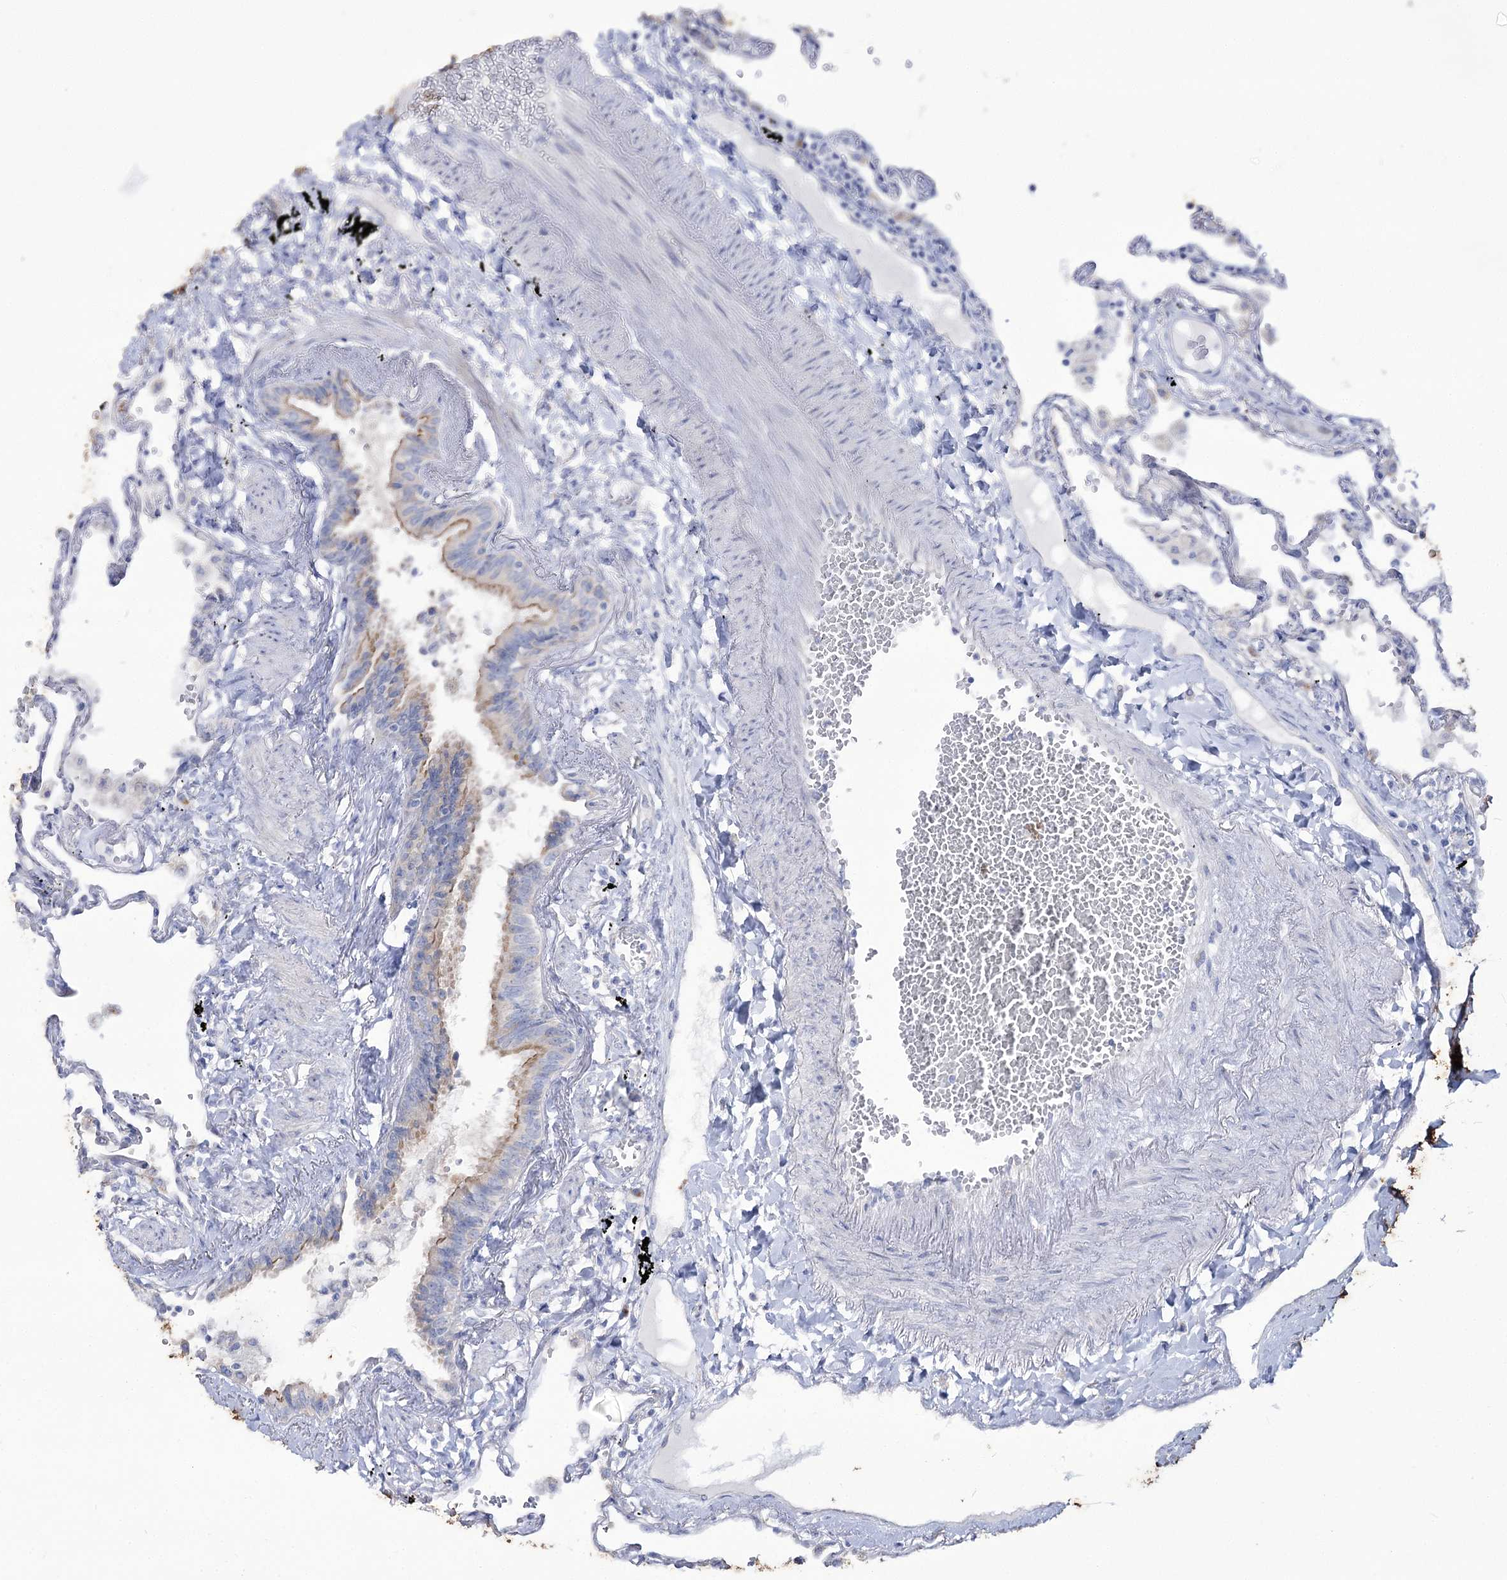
{"staining": {"intensity": "negative", "quantity": "none", "location": "none"}, "tissue": "lung", "cell_type": "Alveolar cells", "image_type": "normal", "snomed": [{"axis": "morphology", "description": "Normal tissue, NOS"}, {"axis": "topography", "description": "Lung"}], "caption": "The IHC image has no significant expression in alveolar cells of lung. (DAB (3,3'-diaminobenzidine) immunohistochemistry (IHC), high magnification).", "gene": "SUOX", "patient": {"sex": "female", "age": 67}}